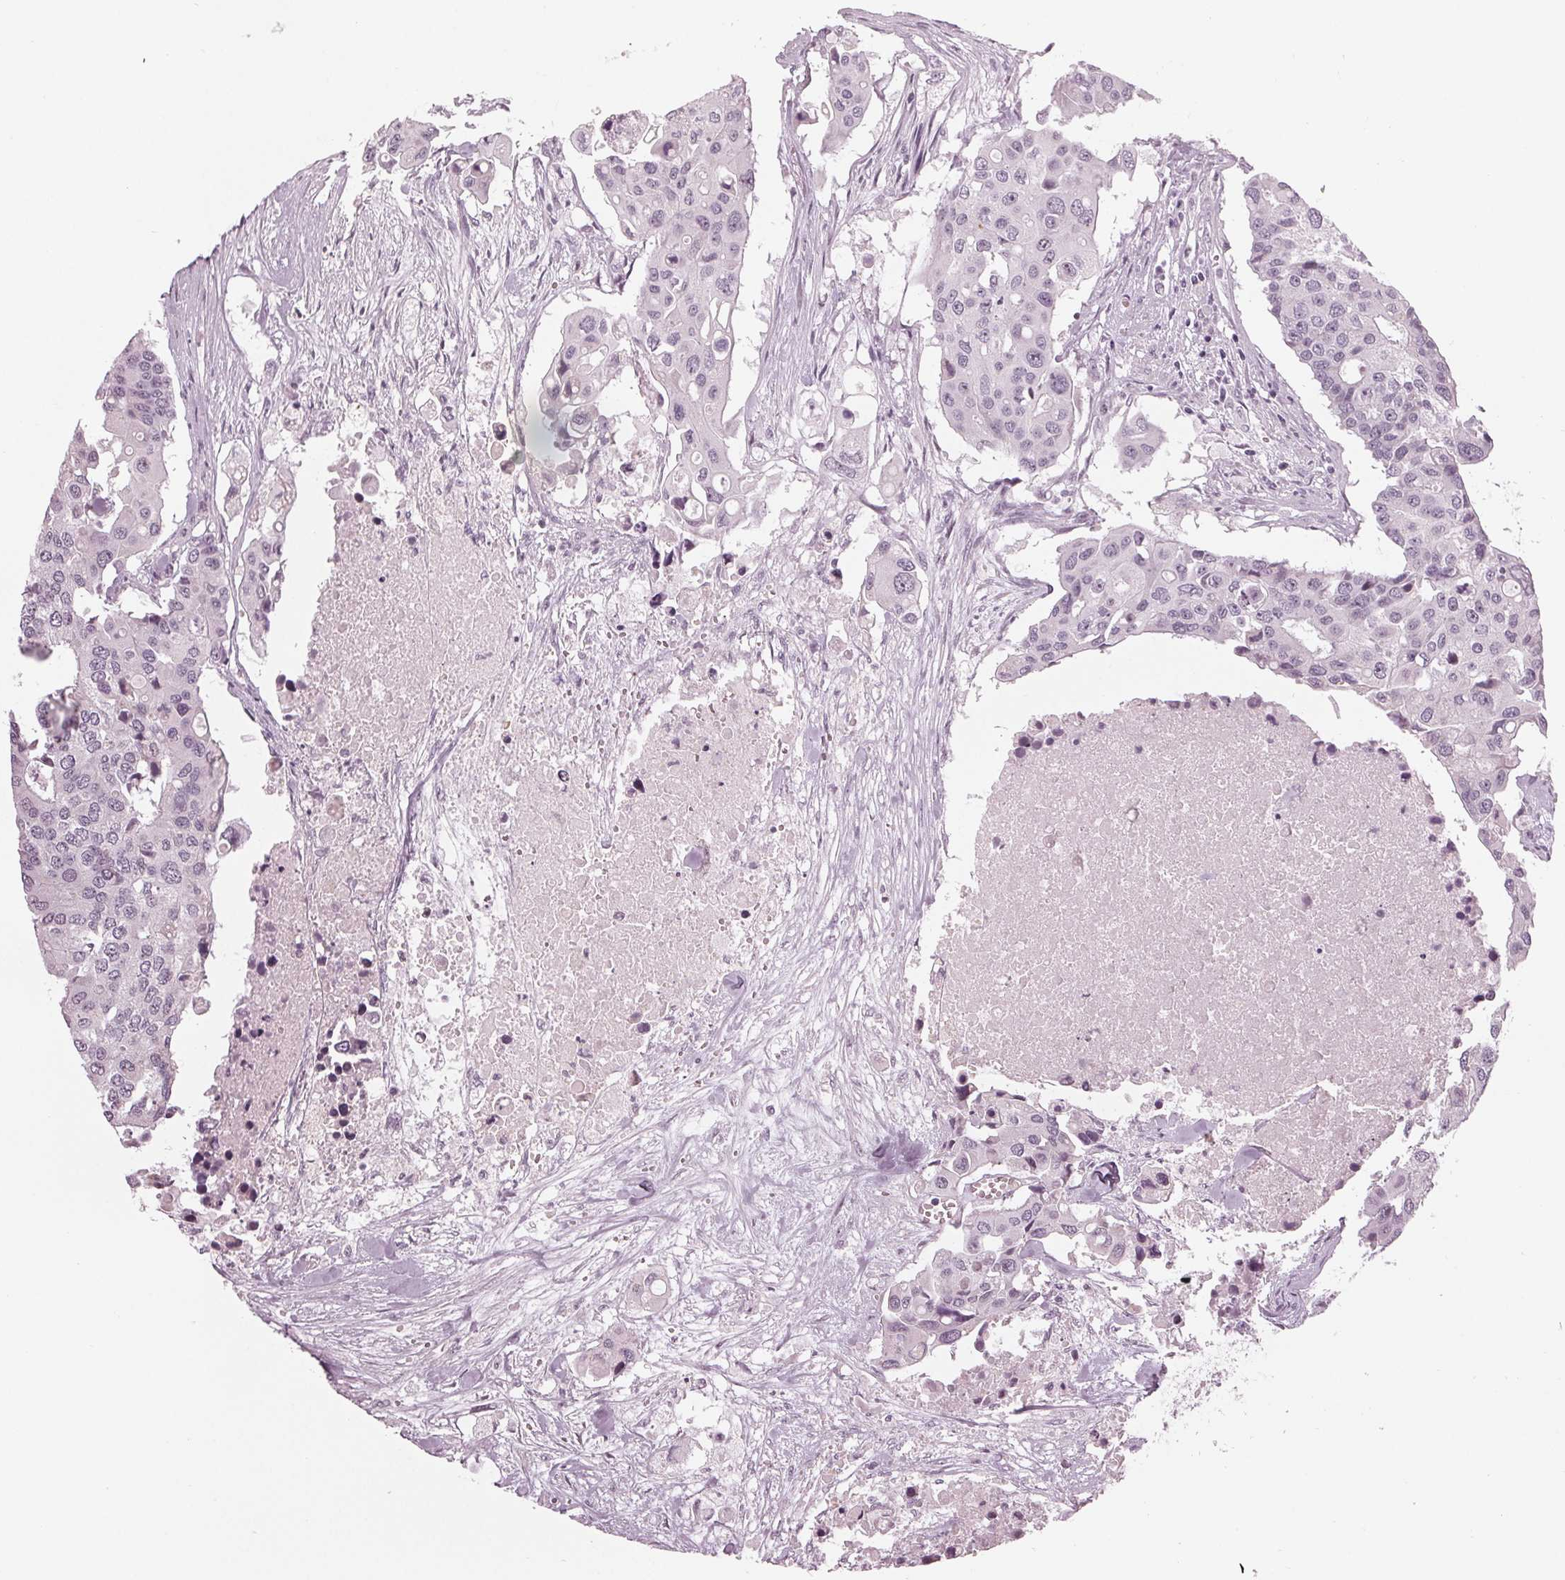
{"staining": {"intensity": "negative", "quantity": "none", "location": "none"}, "tissue": "colorectal cancer", "cell_type": "Tumor cells", "image_type": "cancer", "snomed": [{"axis": "morphology", "description": "Adenocarcinoma, NOS"}, {"axis": "topography", "description": "Colon"}], "caption": "Protein analysis of colorectal cancer exhibits no significant staining in tumor cells. The staining was performed using DAB to visualize the protein expression in brown, while the nuclei were stained in blue with hematoxylin (Magnification: 20x).", "gene": "ADPRHL1", "patient": {"sex": "male", "age": 77}}